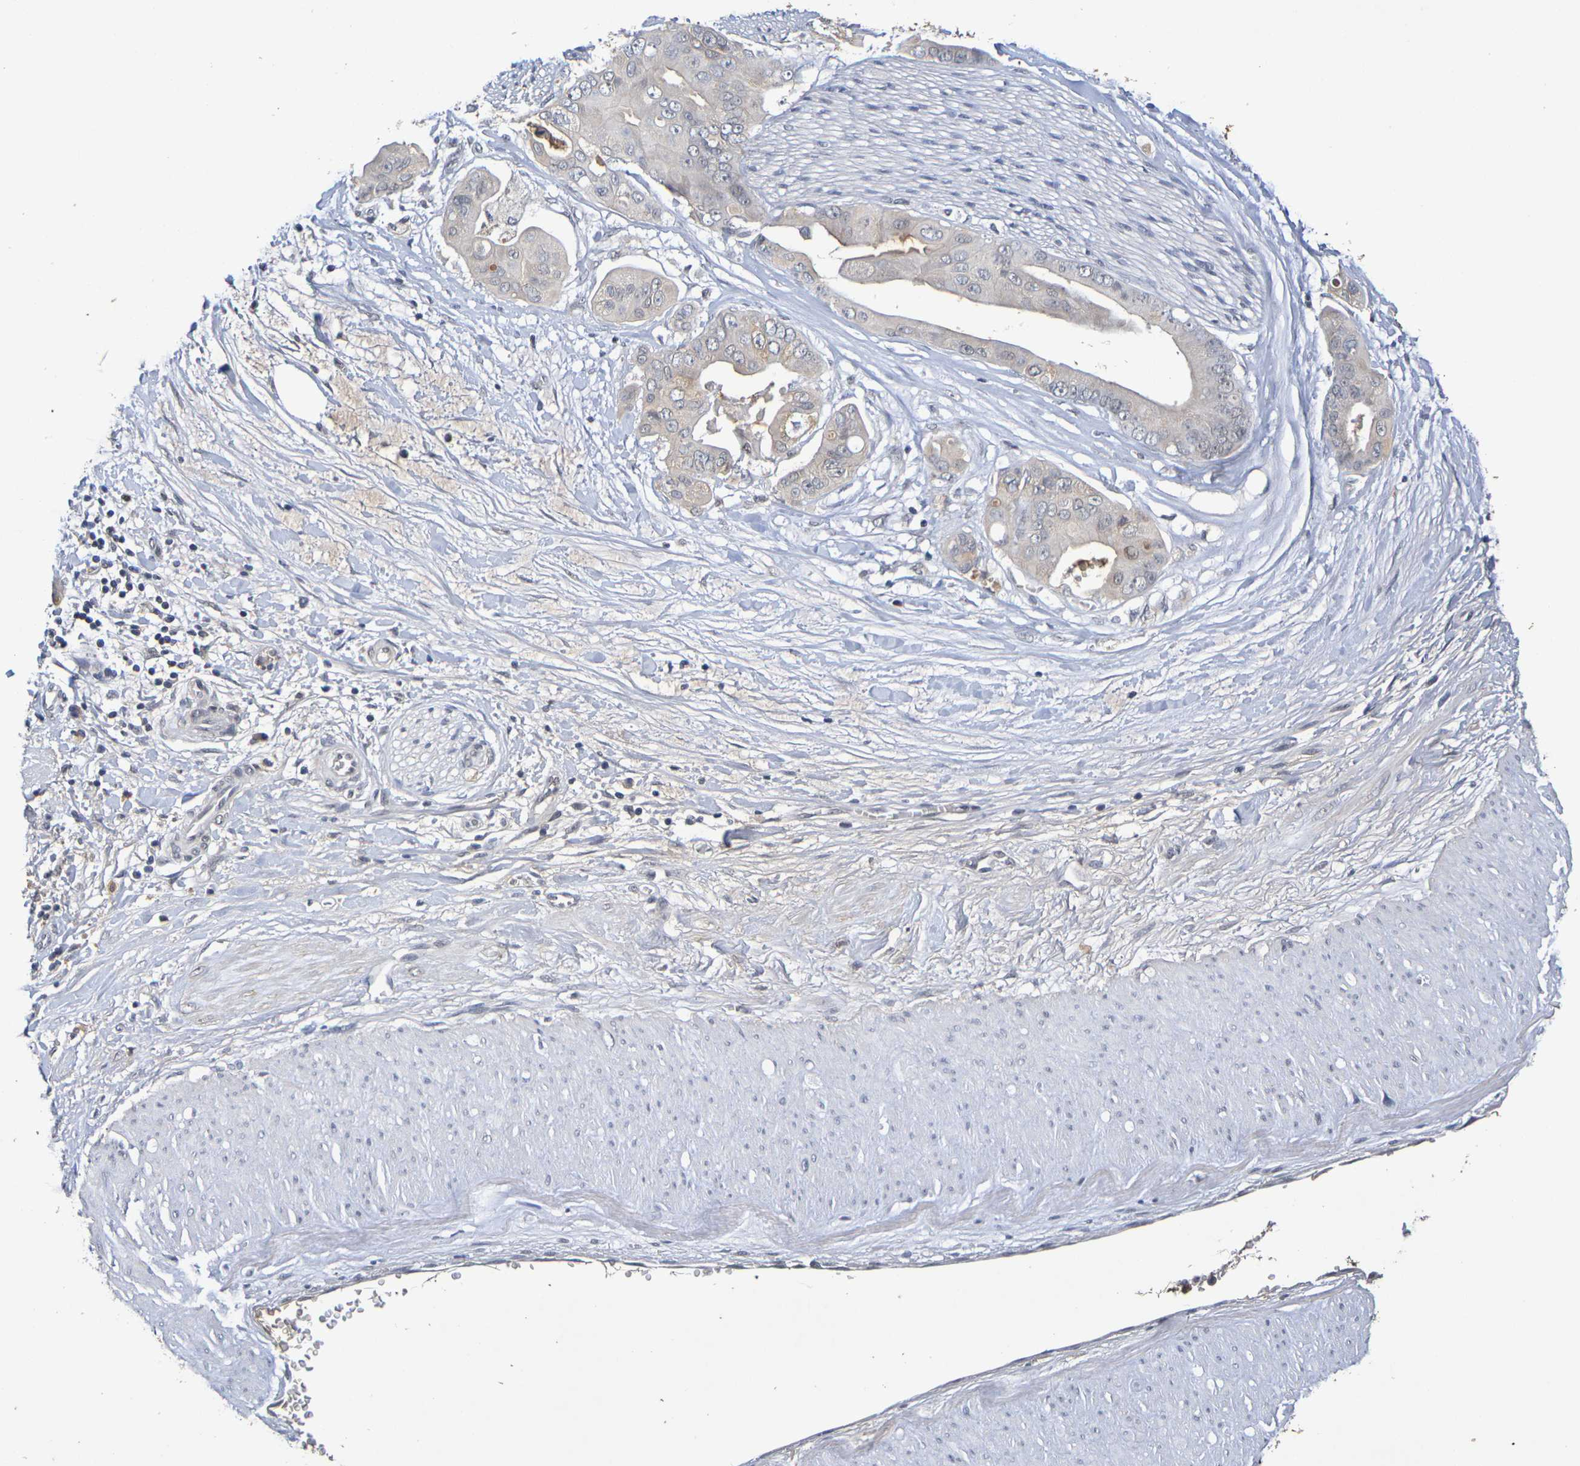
{"staining": {"intensity": "moderate", "quantity": "25%-75%", "location": "cytoplasmic/membranous"}, "tissue": "pancreatic cancer", "cell_type": "Tumor cells", "image_type": "cancer", "snomed": [{"axis": "morphology", "description": "Adenocarcinoma, NOS"}, {"axis": "topography", "description": "Pancreas"}], "caption": "Adenocarcinoma (pancreatic) was stained to show a protein in brown. There is medium levels of moderate cytoplasmic/membranous positivity in about 25%-75% of tumor cells. Nuclei are stained in blue.", "gene": "TERF2", "patient": {"sex": "female", "age": 75}}